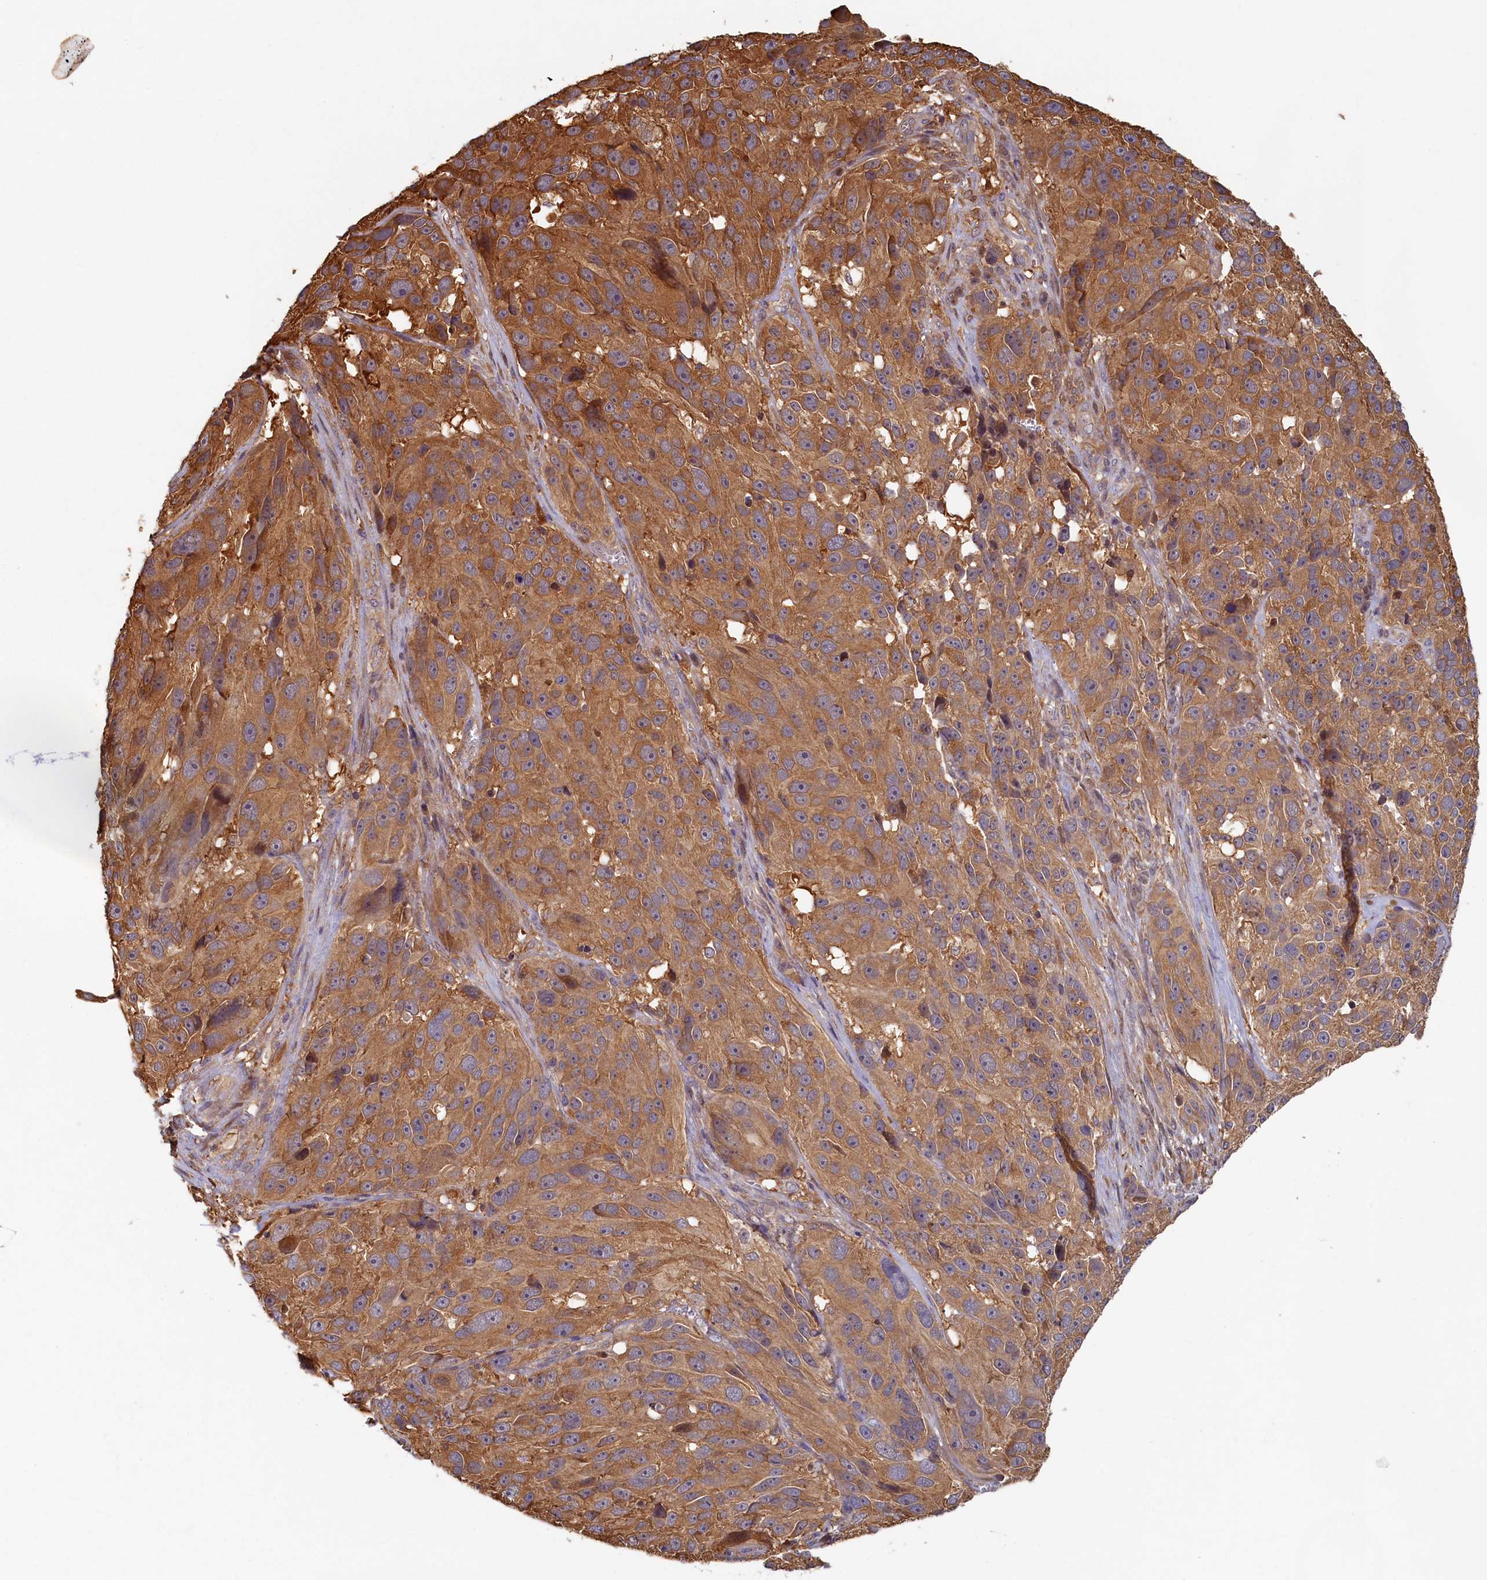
{"staining": {"intensity": "moderate", "quantity": ">75%", "location": "cytoplasmic/membranous"}, "tissue": "melanoma", "cell_type": "Tumor cells", "image_type": "cancer", "snomed": [{"axis": "morphology", "description": "Malignant melanoma, NOS"}, {"axis": "topography", "description": "Skin"}], "caption": "Malignant melanoma stained for a protein (brown) displays moderate cytoplasmic/membranous positive expression in about >75% of tumor cells.", "gene": "TIMM8B", "patient": {"sex": "male", "age": 84}}